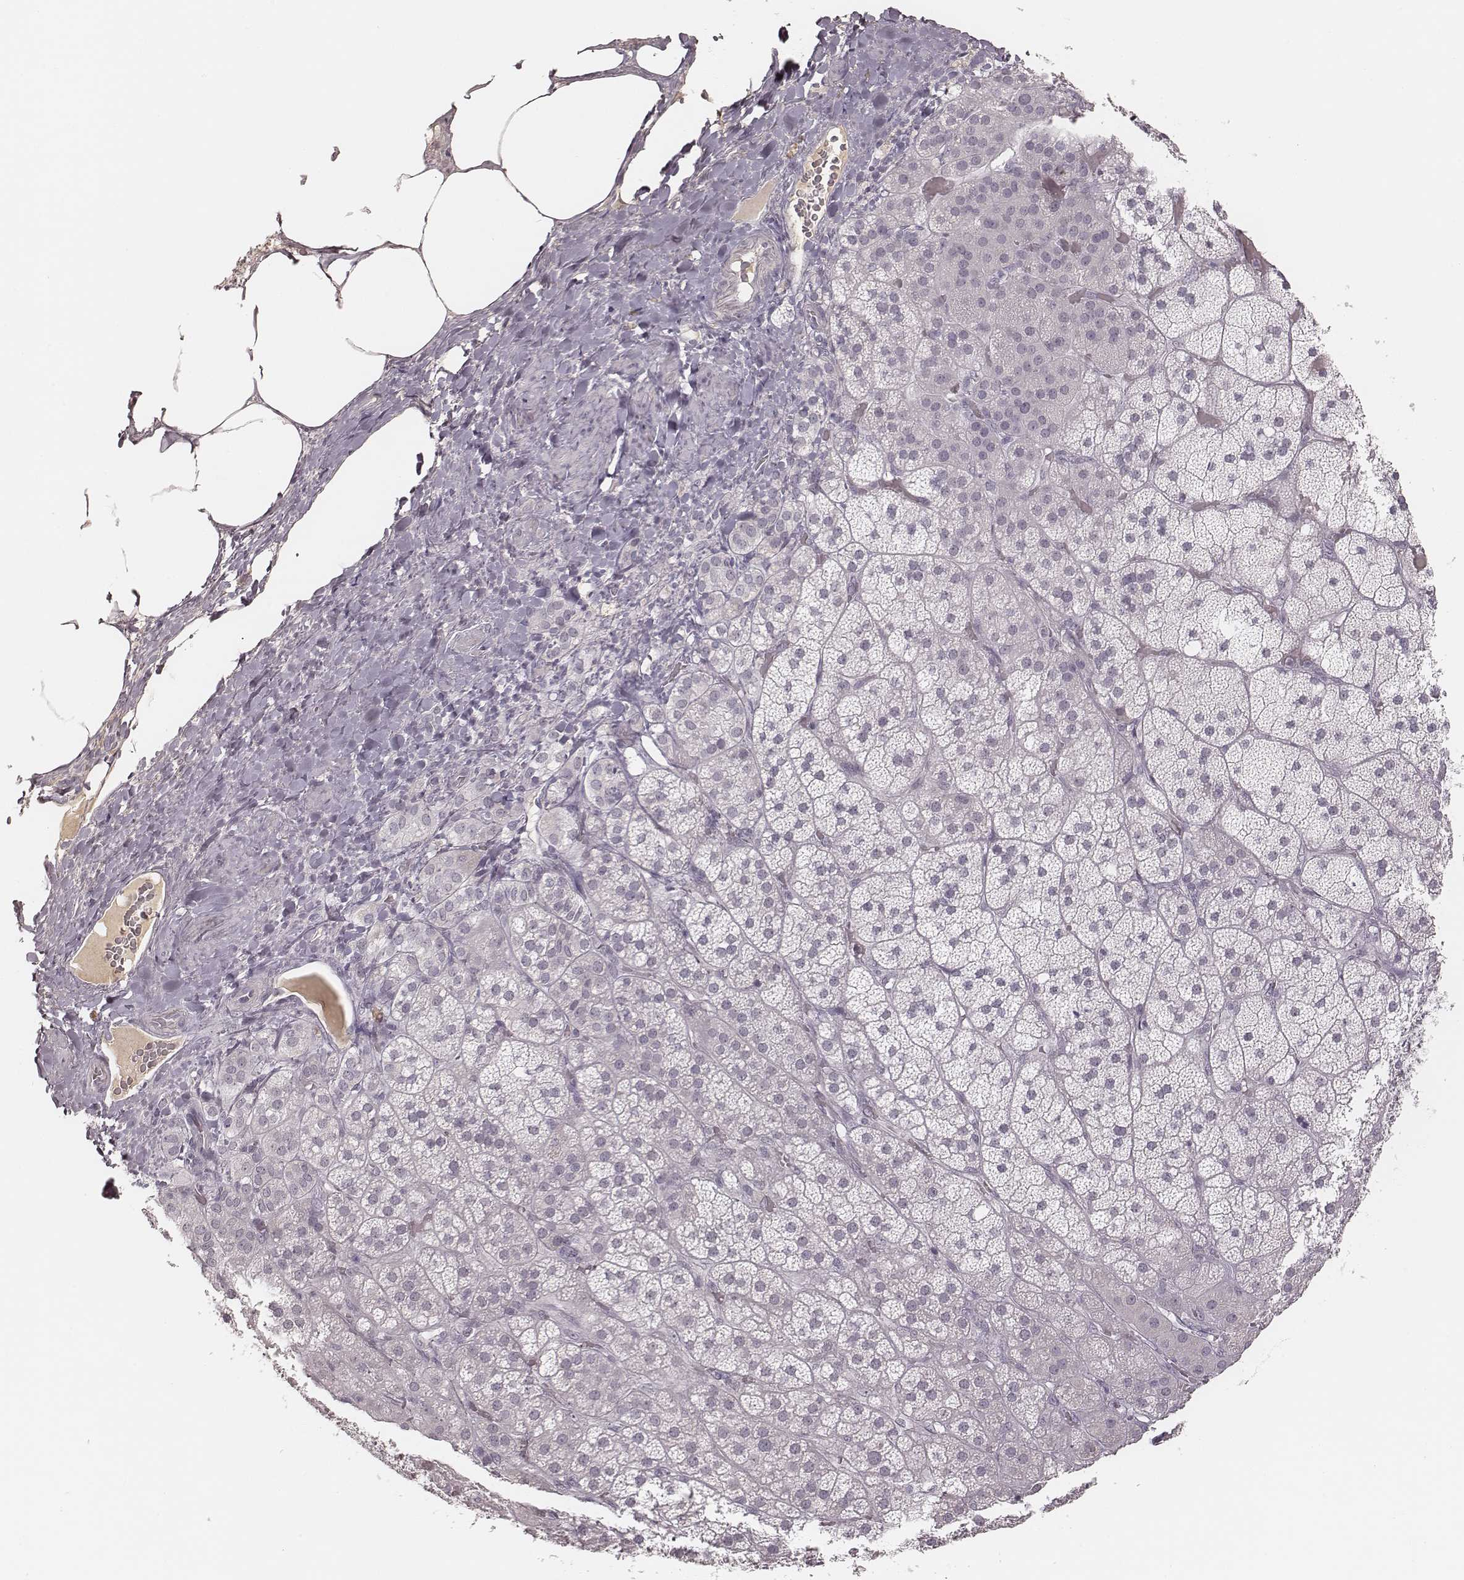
{"staining": {"intensity": "negative", "quantity": "none", "location": "none"}, "tissue": "adrenal gland", "cell_type": "Glandular cells", "image_type": "normal", "snomed": [{"axis": "morphology", "description": "Normal tissue, NOS"}, {"axis": "topography", "description": "Adrenal gland"}], "caption": "Glandular cells show no significant protein staining in benign adrenal gland. Brightfield microscopy of immunohistochemistry (IHC) stained with DAB (3,3'-diaminobenzidine) (brown) and hematoxylin (blue), captured at high magnification.", "gene": "MSX1", "patient": {"sex": "male", "age": 57}}